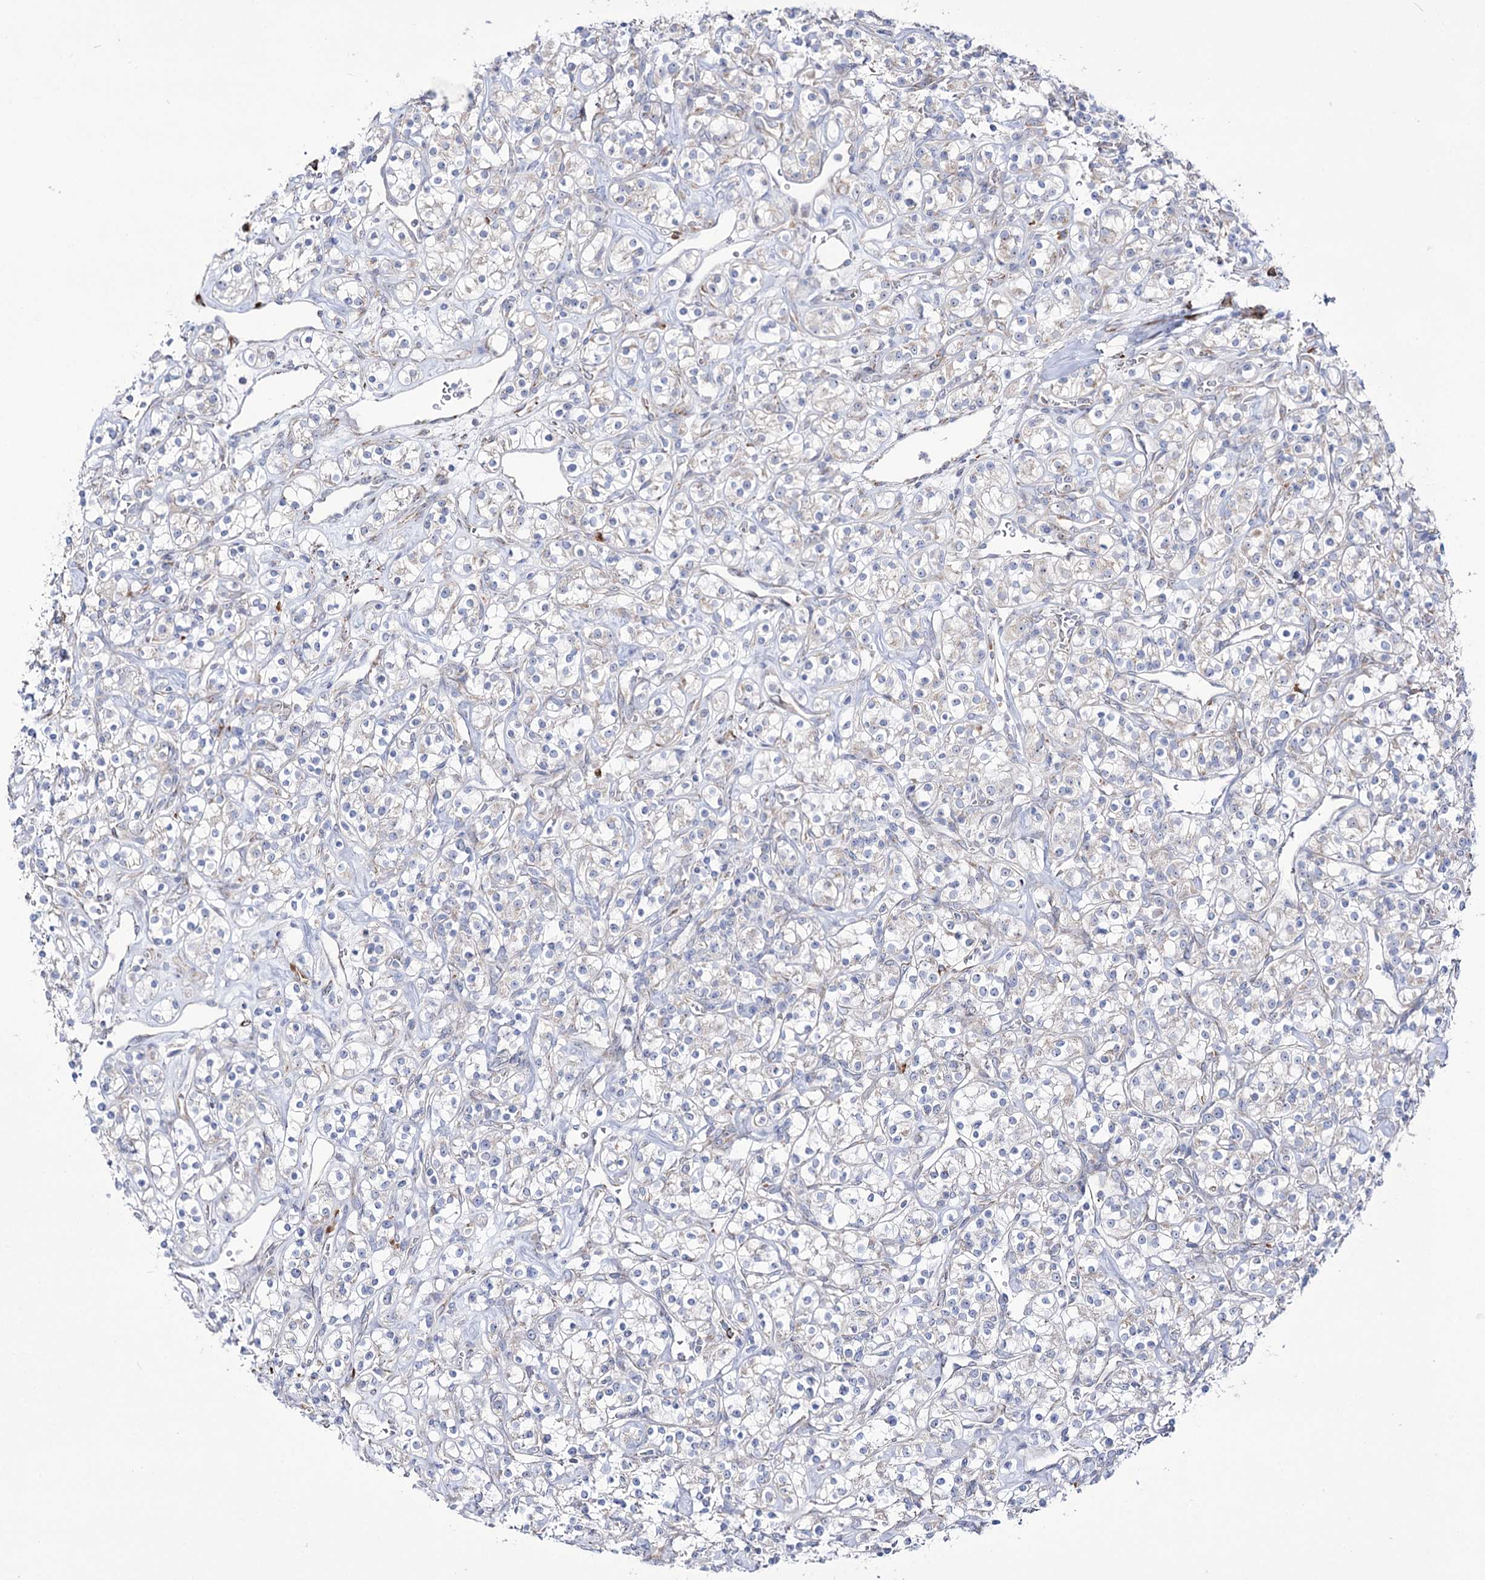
{"staining": {"intensity": "negative", "quantity": "none", "location": "none"}, "tissue": "renal cancer", "cell_type": "Tumor cells", "image_type": "cancer", "snomed": [{"axis": "morphology", "description": "Adenocarcinoma, NOS"}, {"axis": "topography", "description": "Kidney"}], "caption": "This histopathology image is of renal cancer (adenocarcinoma) stained with immunohistochemistry (IHC) to label a protein in brown with the nuclei are counter-stained blue. There is no staining in tumor cells.", "gene": "METTL5", "patient": {"sex": "male", "age": 77}}